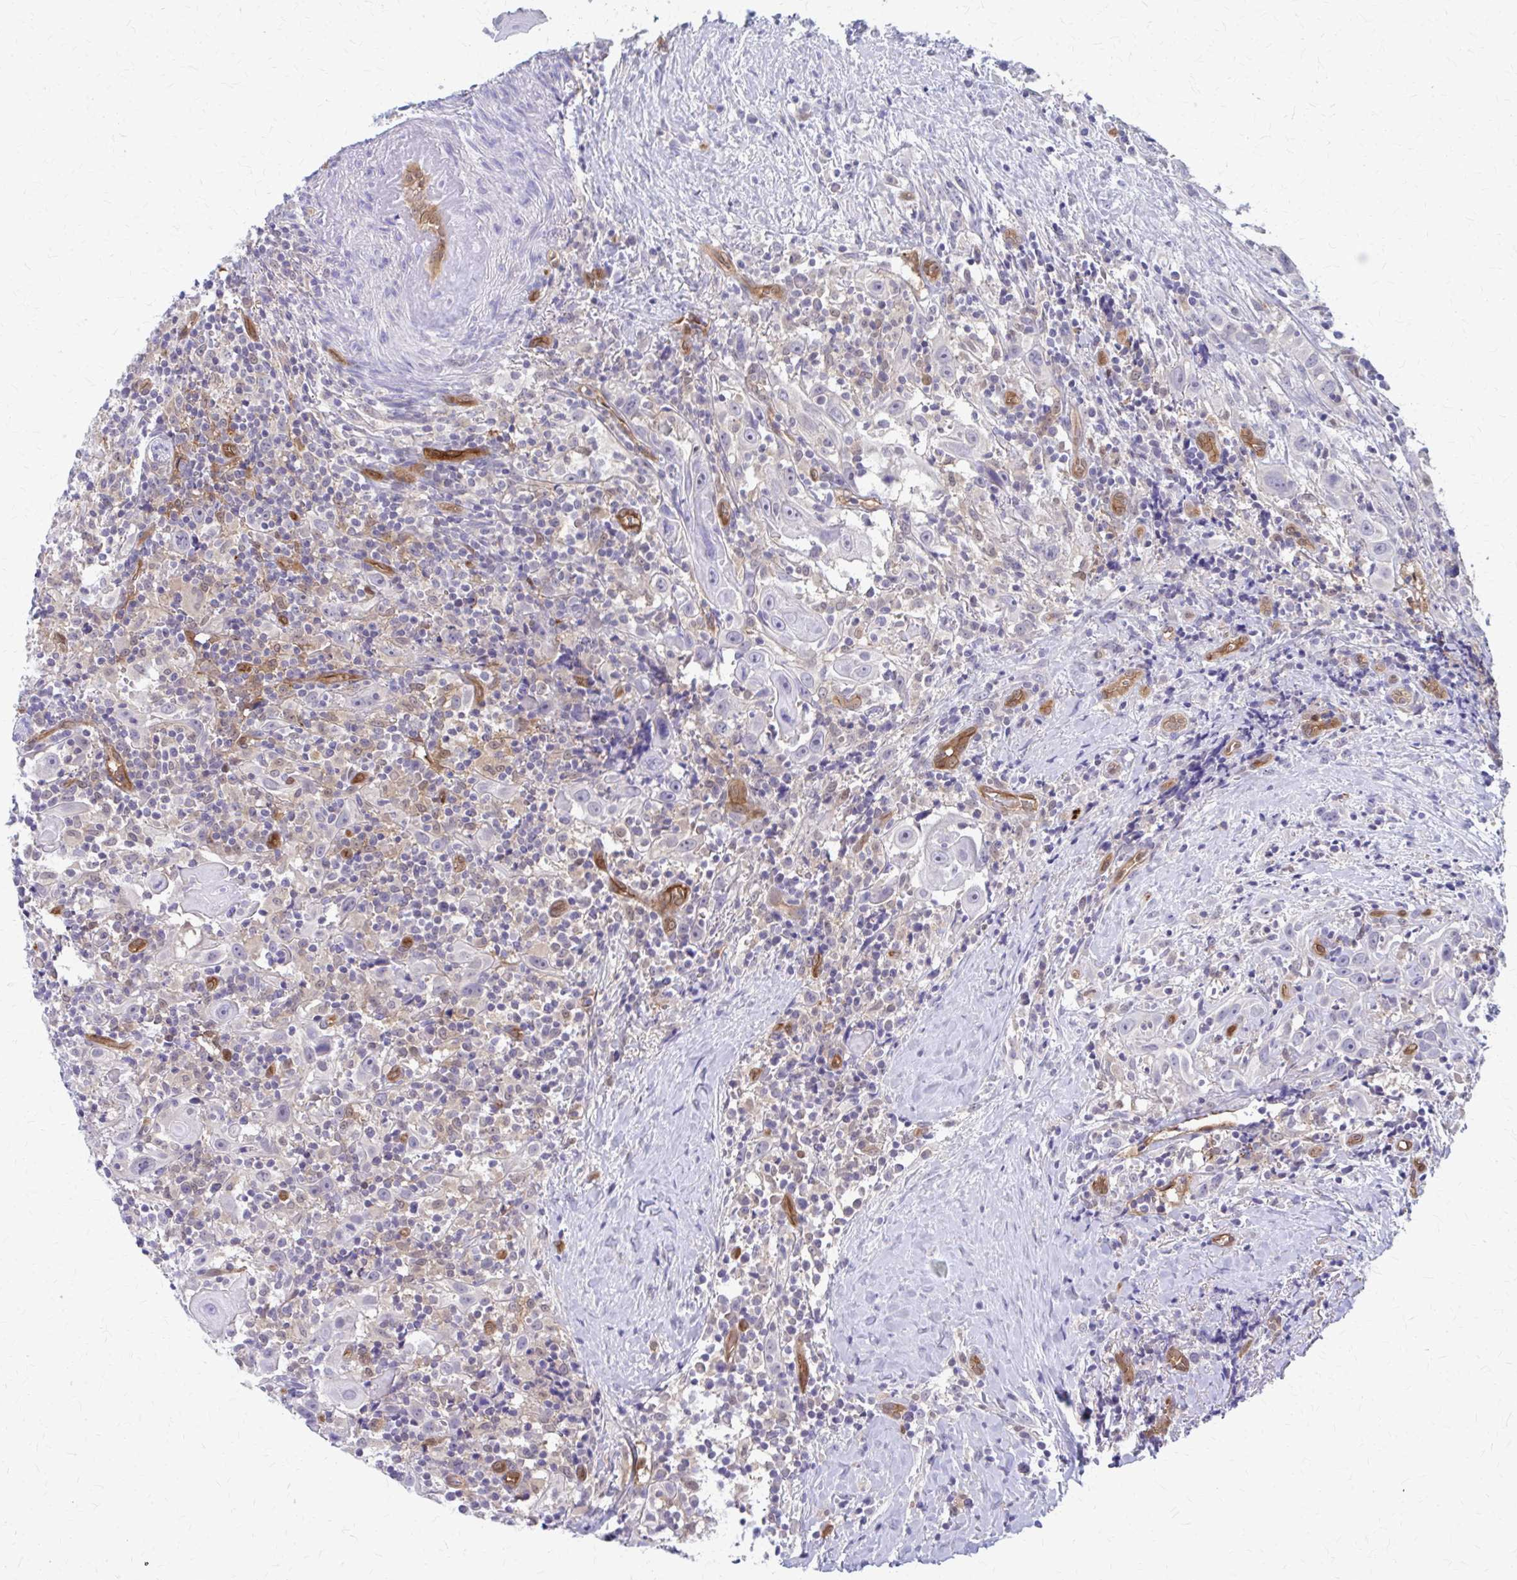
{"staining": {"intensity": "negative", "quantity": "none", "location": "none"}, "tissue": "head and neck cancer", "cell_type": "Tumor cells", "image_type": "cancer", "snomed": [{"axis": "morphology", "description": "Squamous cell carcinoma, NOS"}, {"axis": "topography", "description": "Head-Neck"}], "caption": "A histopathology image of human head and neck cancer (squamous cell carcinoma) is negative for staining in tumor cells.", "gene": "CLIC2", "patient": {"sex": "female", "age": 95}}